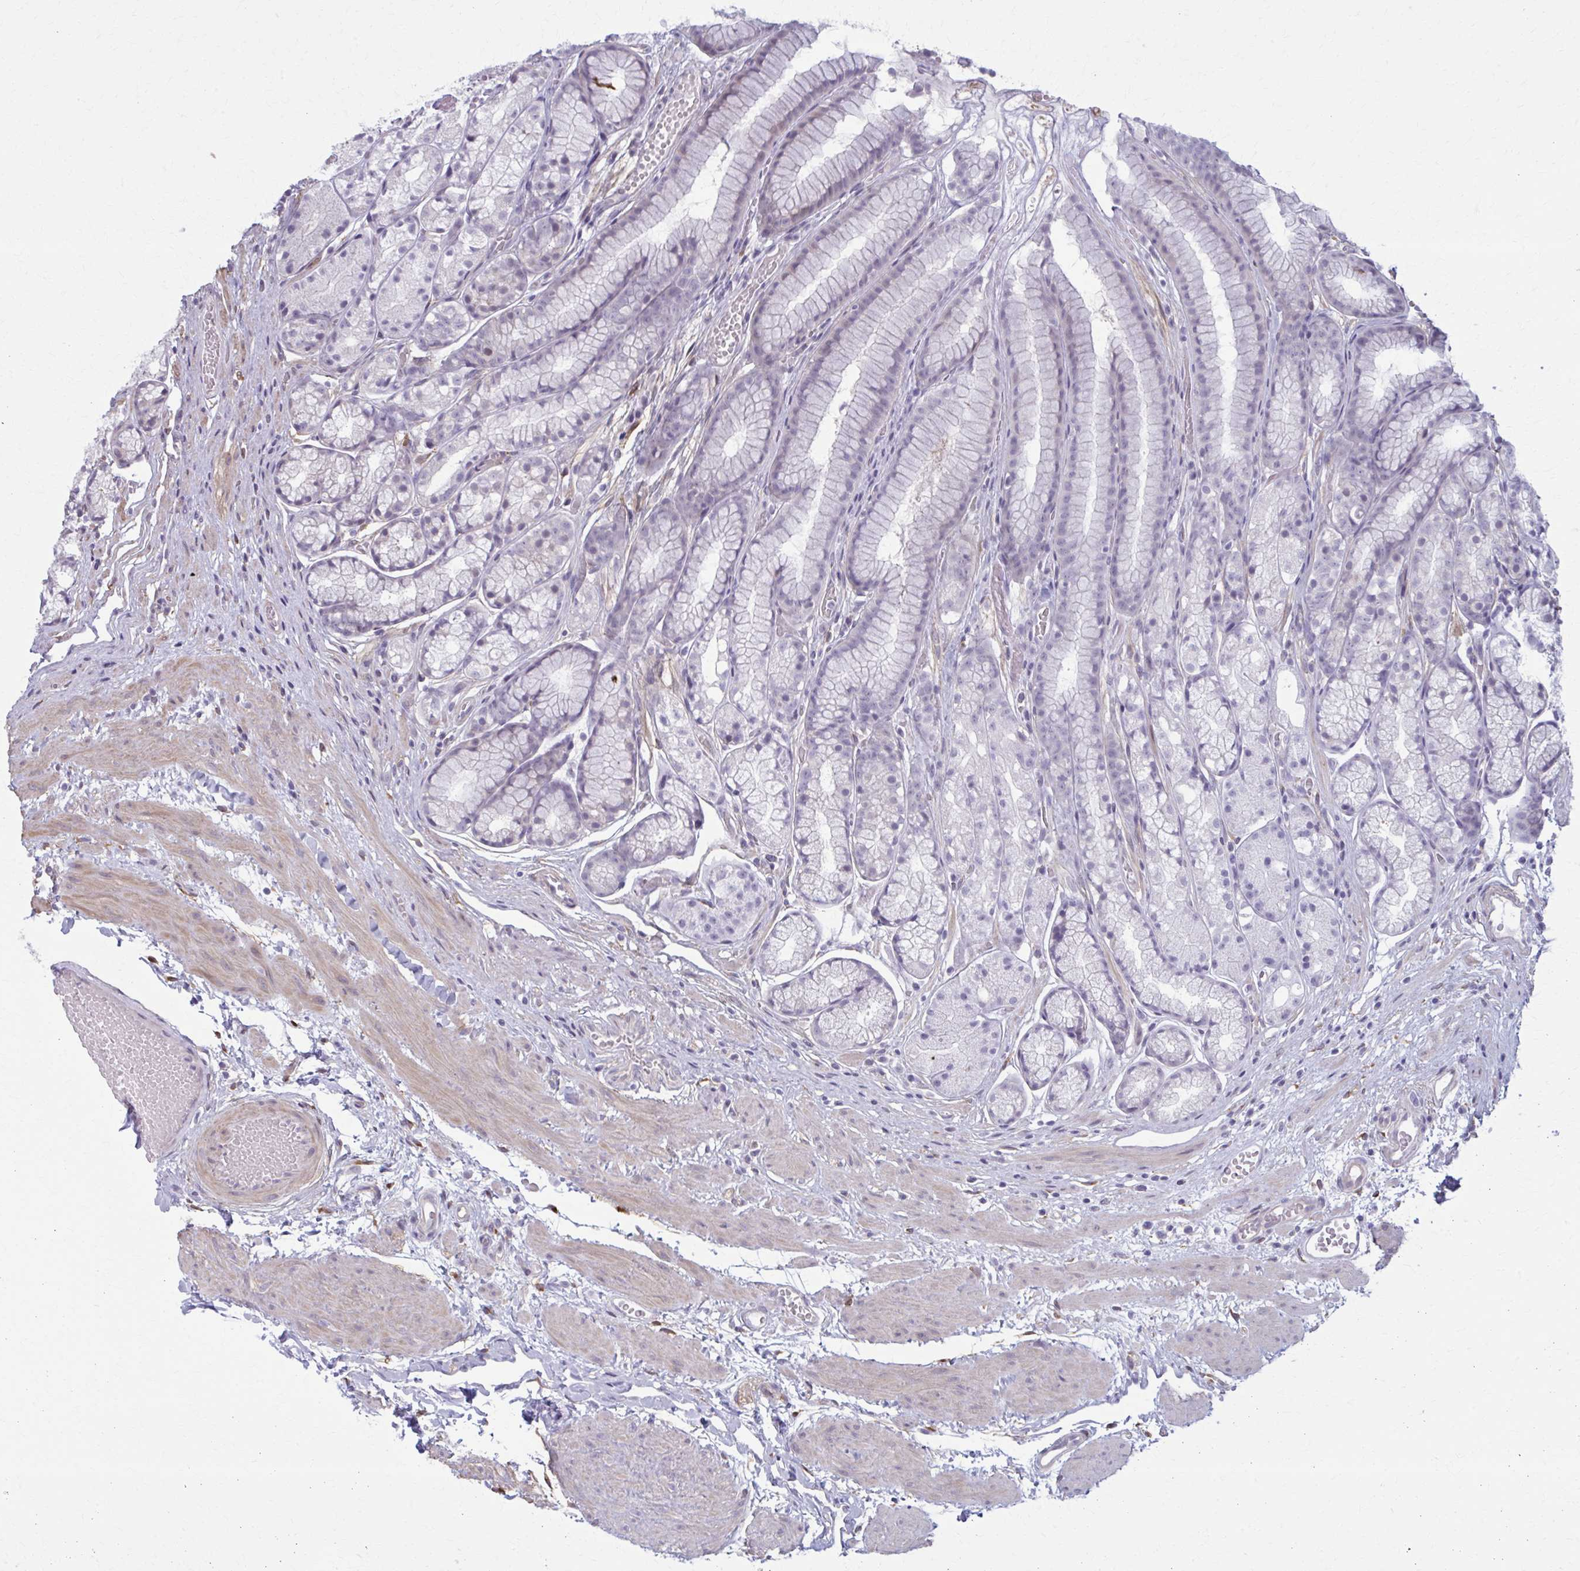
{"staining": {"intensity": "negative", "quantity": "none", "location": "none"}, "tissue": "stomach", "cell_type": "Glandular cells", "image_type": "normal", "snomed": [{"axis": "morphology", "description": "Normal tissue, NOS"}, {"axis": "topography", "description": "Smooth muscle"}, {"axis": "topography", "description": "Stomach"}], "caption": "Stomach stained for a protein using immunohistochemistry (IHC) demonstrates no expression glandular cells.", "gene": "NUMBL", "patient": {"sex": "male", "age": 70}}